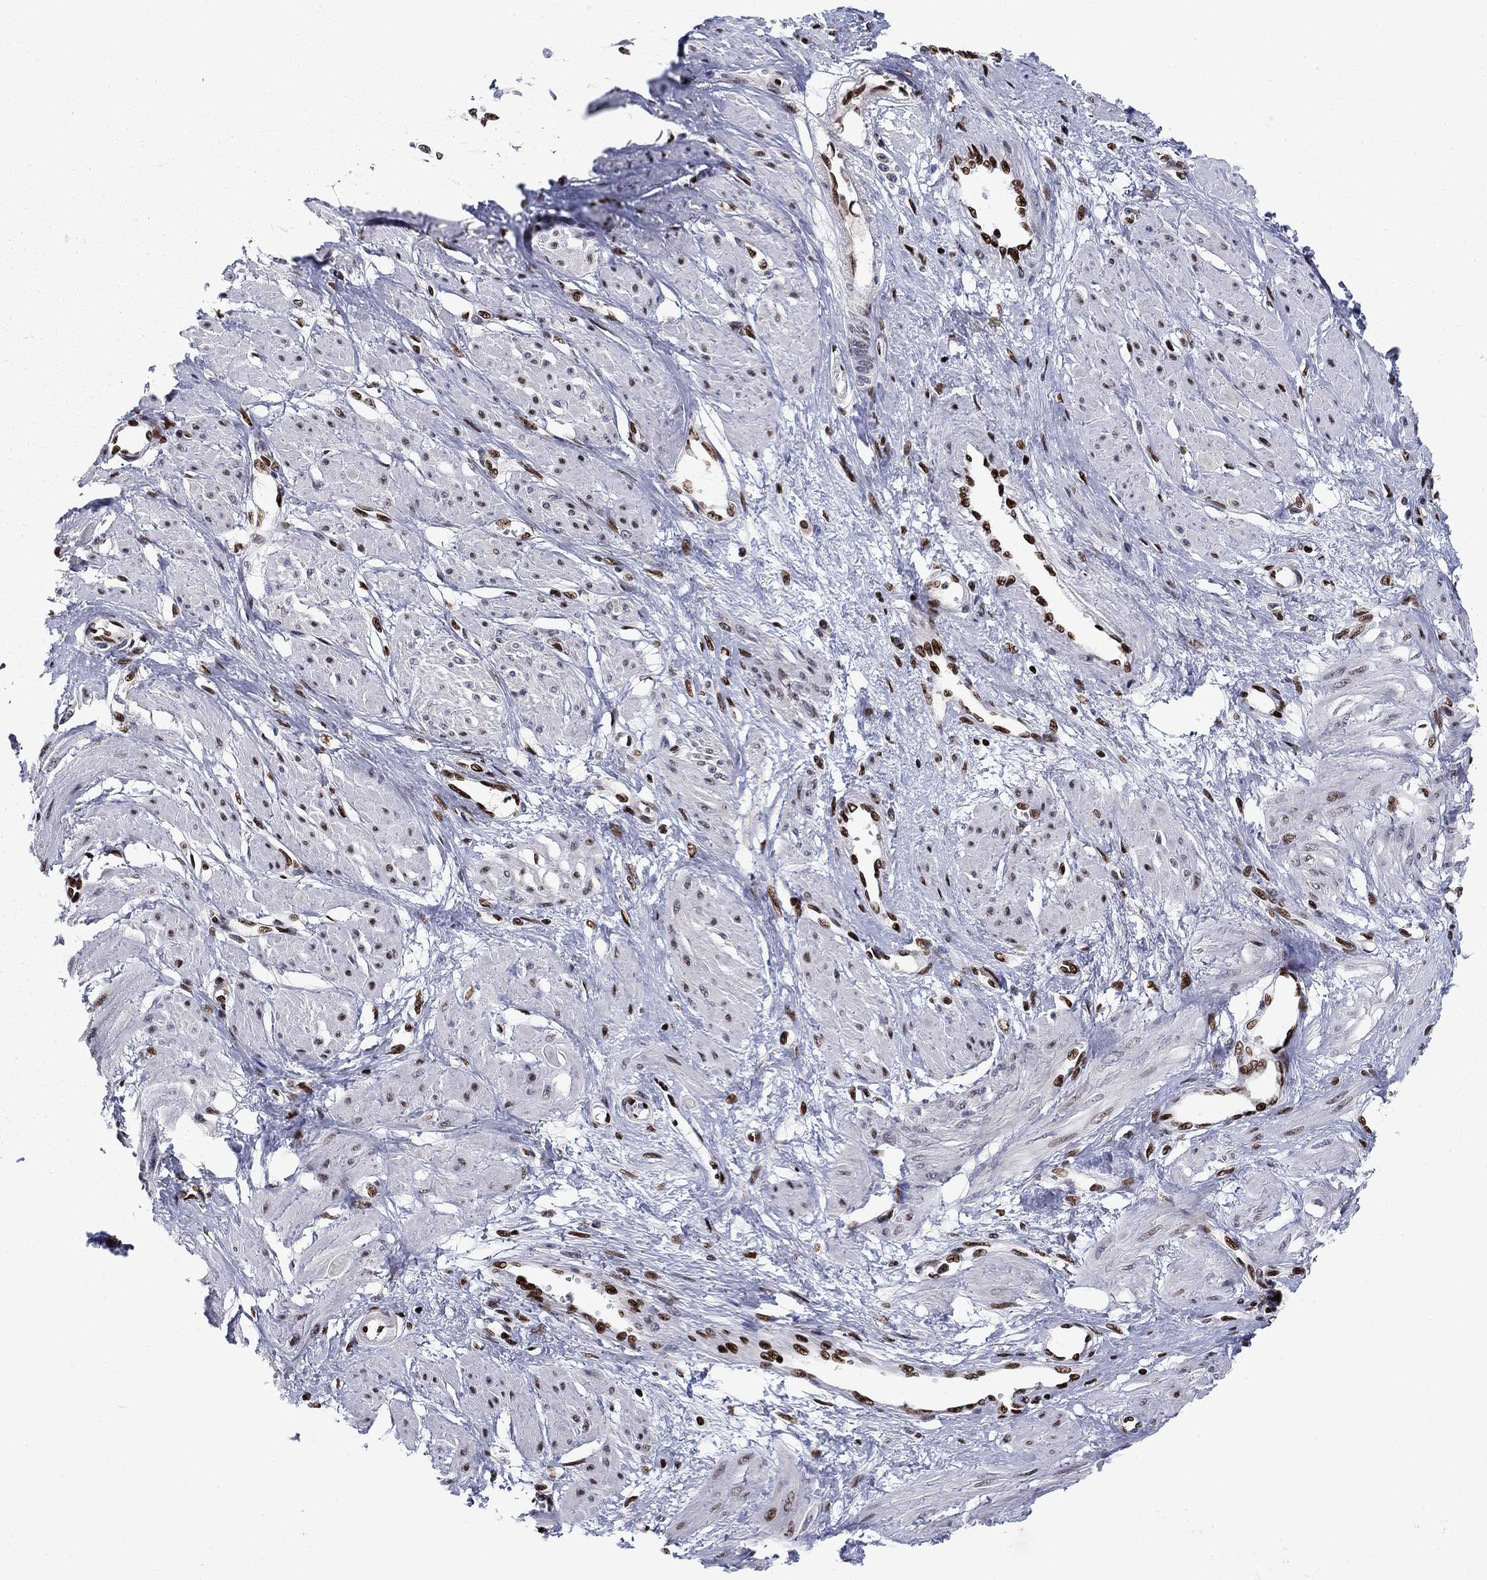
{"staining": {"intensity": "strong", "quantity": ">75%", "location": "nuclear"}, "tissue": "smooth muscle", "cell_type": "Smooth muscle cells", "image_type": "normal", "snomed": [{"axis": "morphology", "description": "Normal tissue, NOS"}, {"axis": "topography", "description": "Smooth muscle"}, {"axis": "topography", "description": "Uterus"}], "caption": "Immunohistochemistry (IHC) micrograph of unremarkable smooth muscle stained for a protein (brown), which exhibits high levels of strong nuclear positivity in approximately >75% of smooth muscle cells.", "gene": "RPRD1B", "patient": {"sex": "female", "age": 39}}